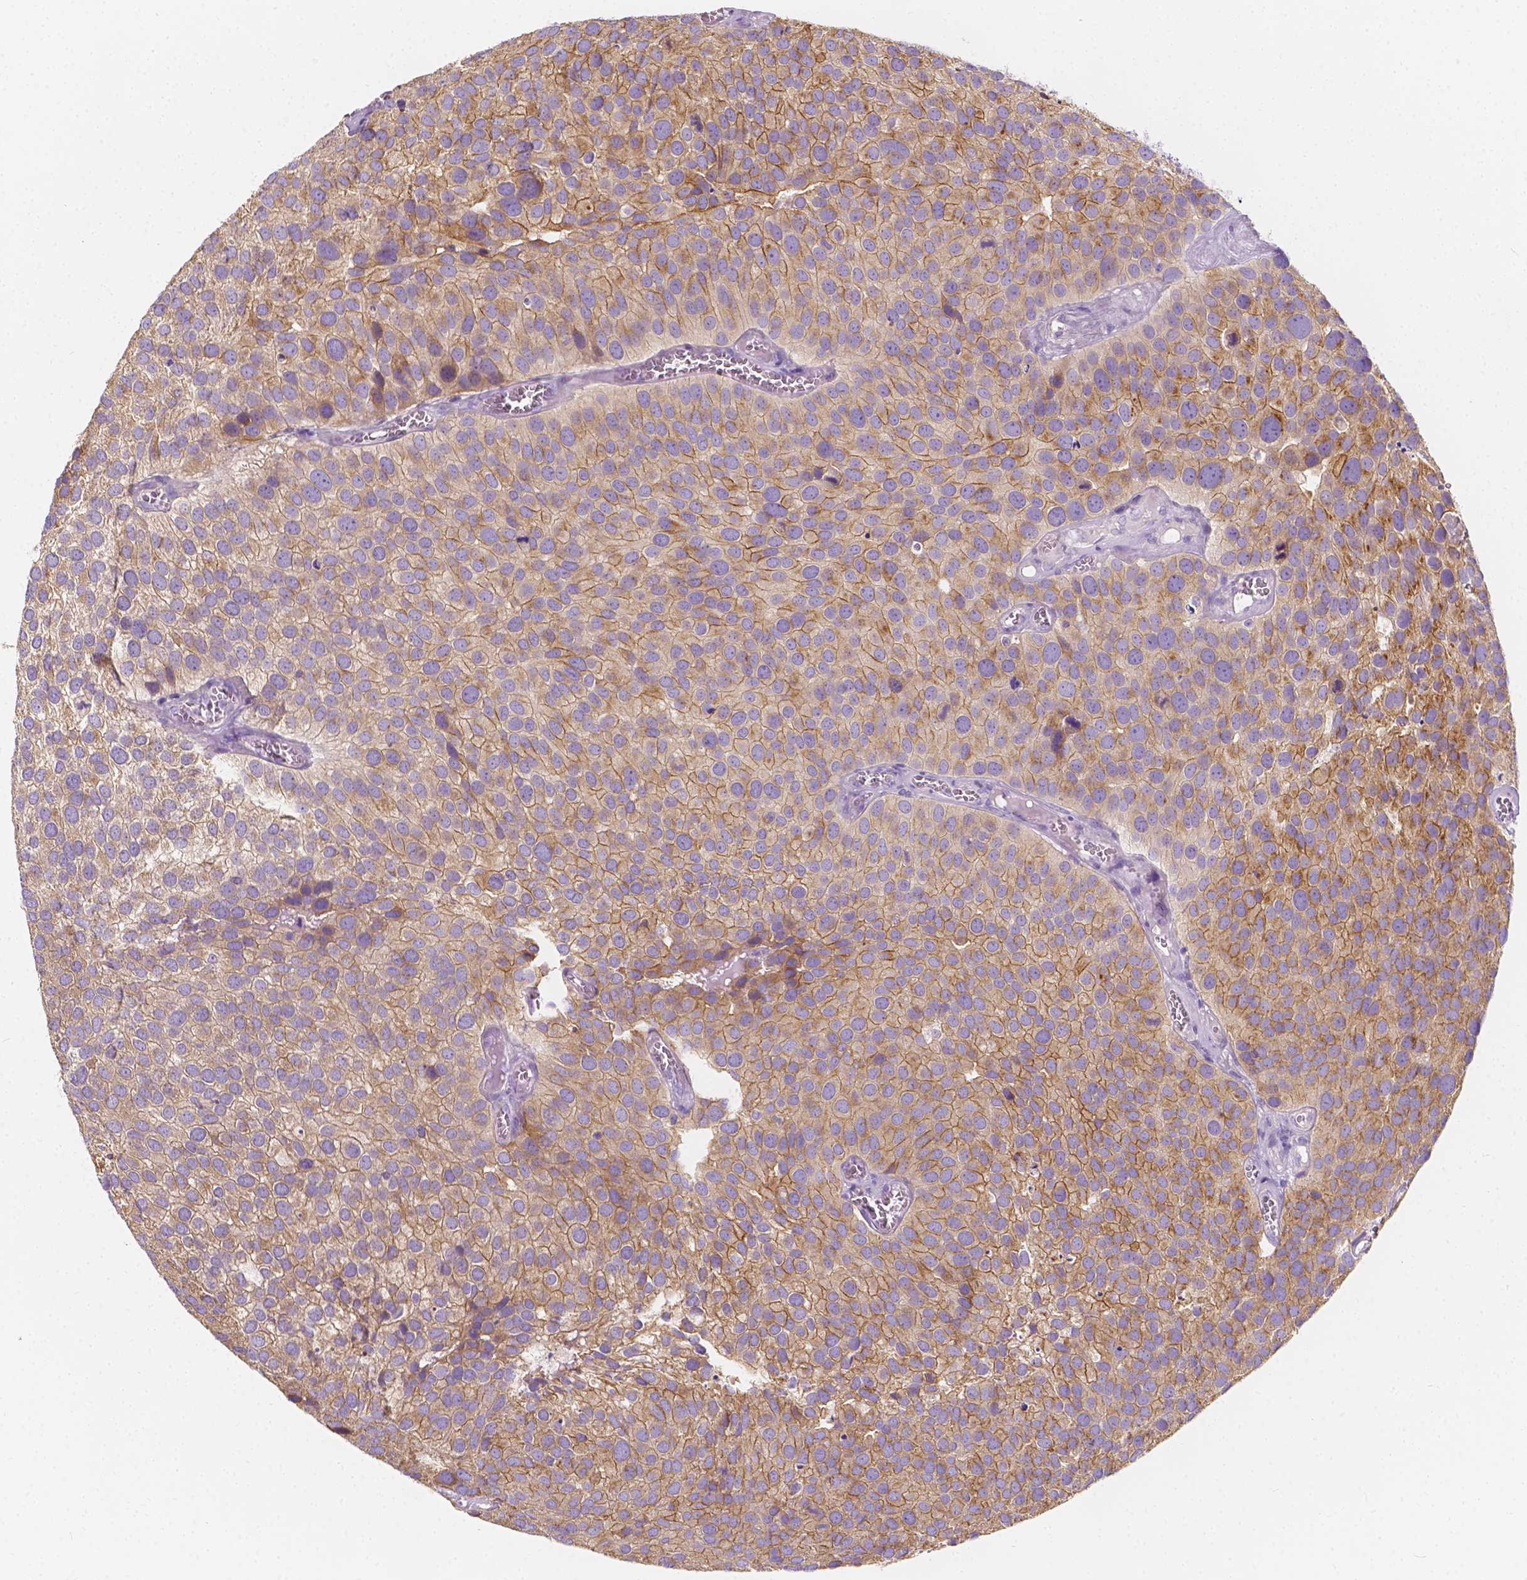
{"staining": {"intensity": "weak", "quantity": "25%-75%", "location": "cytoplasmic/membranous"}, "tissue": "urothelial cancer", "cell_type": "Tumor cells", "image_type": "cancer", "snomed": [{"axis": "morphology", "description": "Urothelial carcinoma, Low grade"}, {"axis": "topography", "description": "Urinary bladder"}], "caption": "Immunohistochemistry (IHC) of urothelial carcinoma (low-grade) shows low levels of weak cytoplasmic/membranous staining in approximately 25%-75% of tumor cells.", "gene": "SIRT2", "patient": {"sex": "female", "age": 69}}